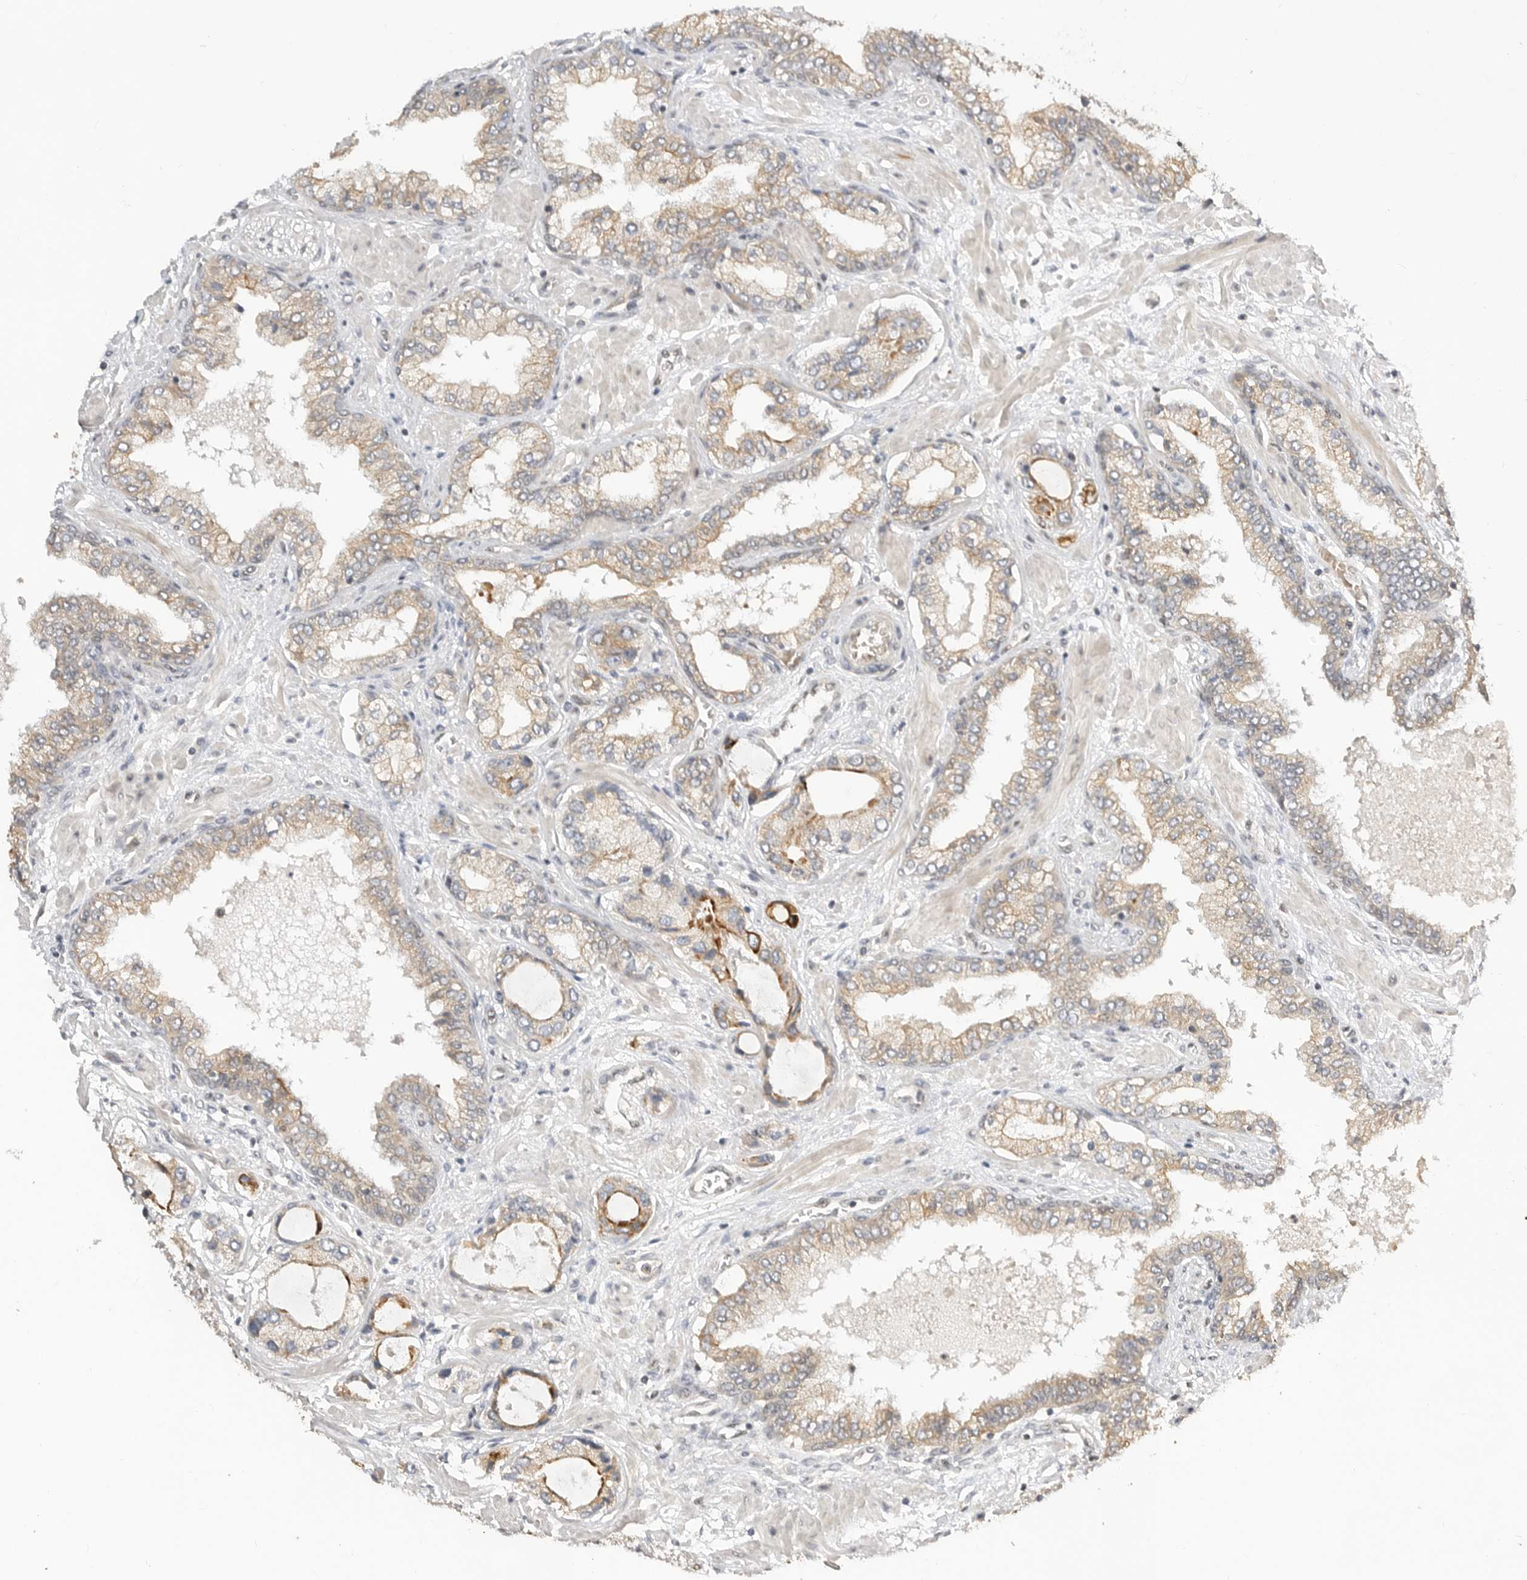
{"staining": {"intensity": "moderate", "quantity": "25%-75%", "location": "cytoplasmic/membranous"}, "tissue": "prostate cancer", "cell_type": "Tumor cells", "image_type": "cancer", "snomed": [{"axis": "morphology", "description": "Normal tissue, NOS"}, {"axis": "morphology", "description": "Adenocarcinoma, High grade"}, {"axis": "topography", "description": "Prostate"}, {"axis": "topography", "description": "Peripheral nerve tissue"}], "caption": "This is an image of IHC staining of prostate adenocarcinoma (high-grade), which shows moderate staining in the cytoplasmic/membranous of tumor cells.", "gene": "ALKAL1", "patient": {"sex": "male", "age": 59}}